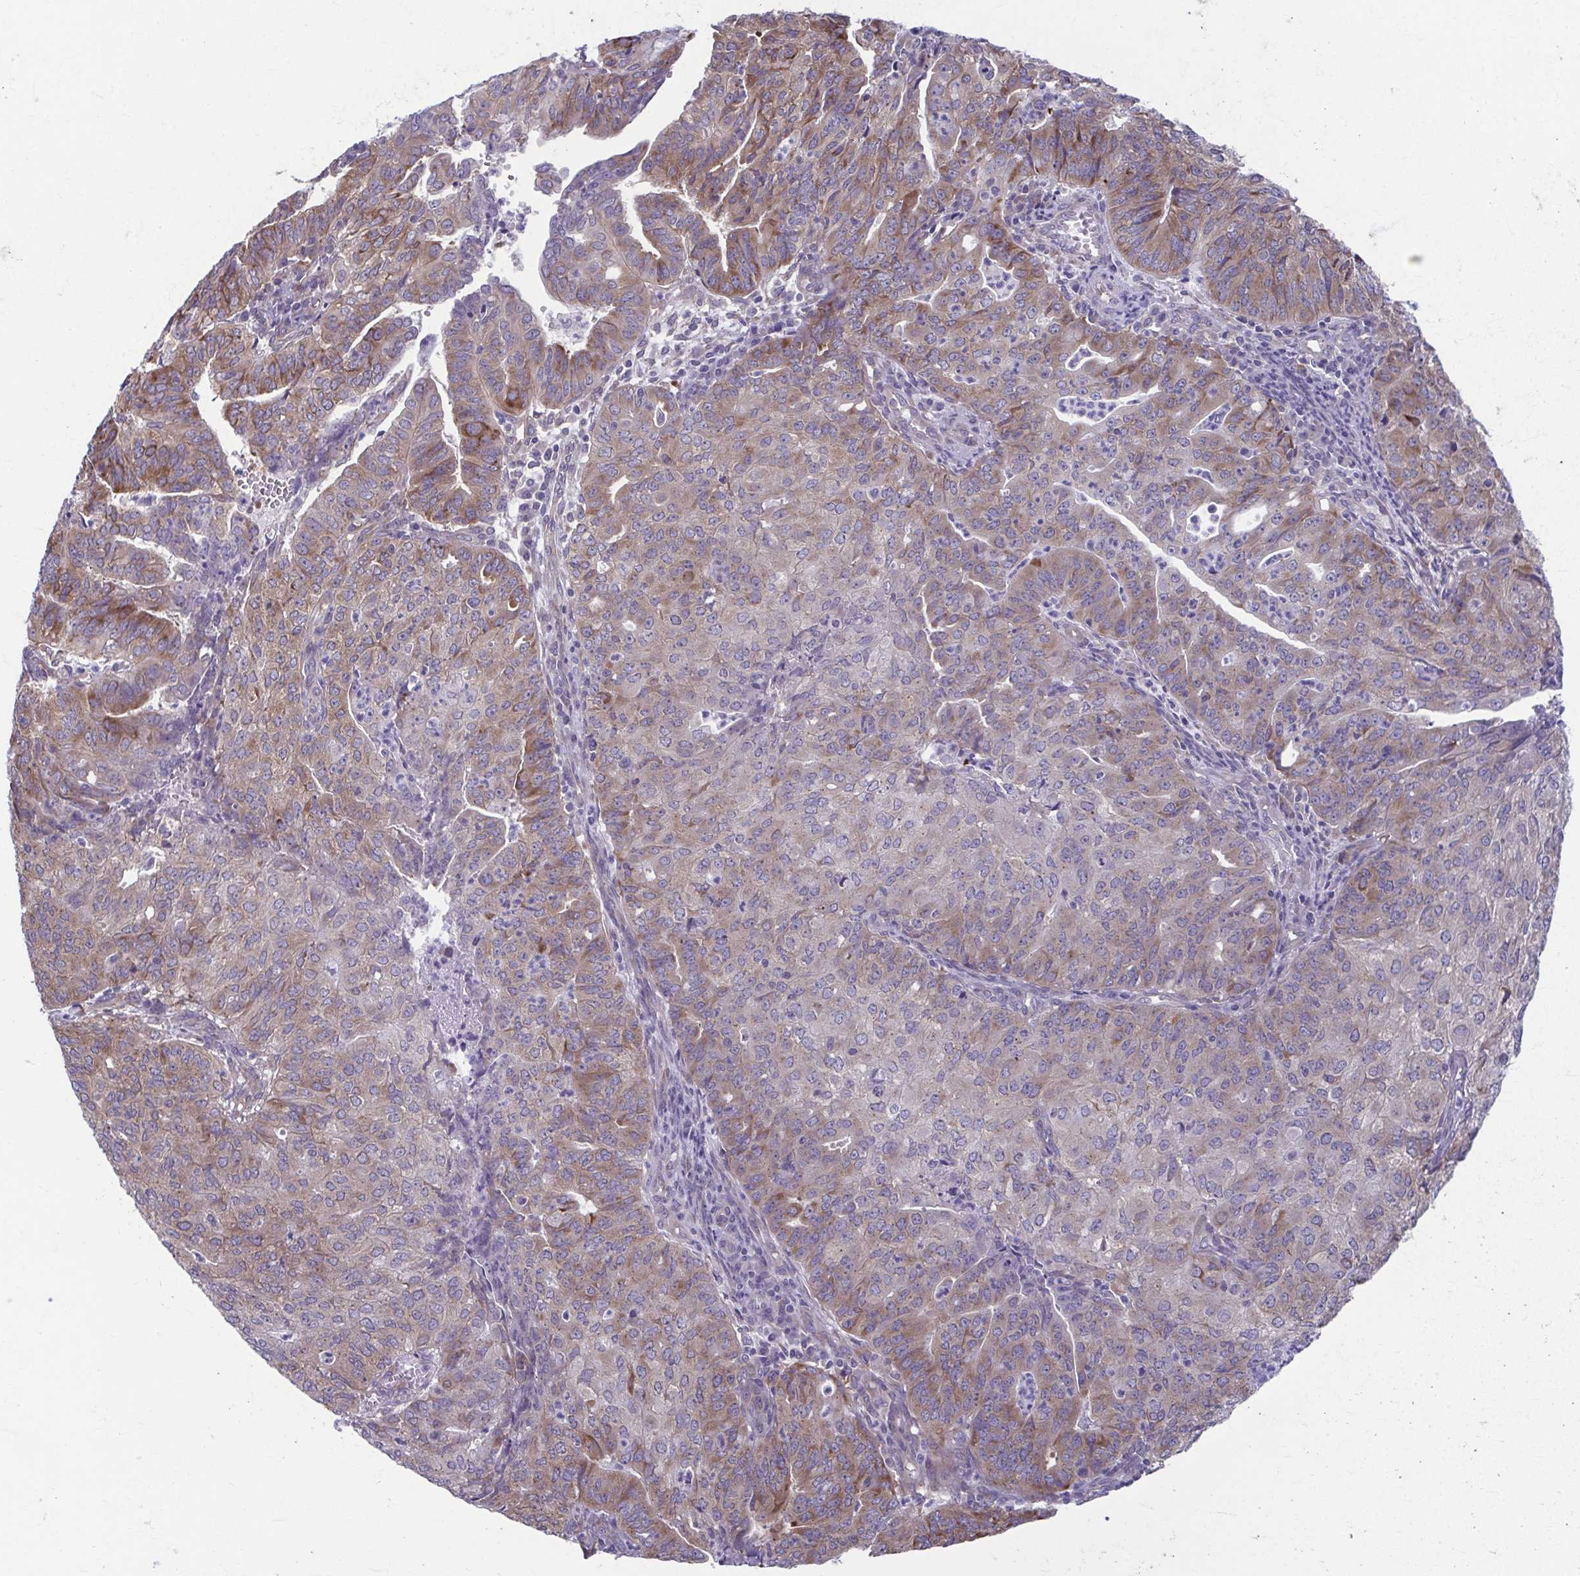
{"staining": {"intensity": "weak", "quantity": "25%-75%", "location": "cytoplasmic/membranous"}, "tissue": "endometrial cancer", "cell_type": "Tumor cells", "image_type": "cancer", "snomed": [{"axis": "morphology", "description": "Adenocarcinoma, NOS"}, {"axis": "topography", "description": "Endometrium"}], "caption": "IHC photomicrograph of human adenocarcinoma (endometrial) stained for a protein (brown), which demonstrates low levels of weak cytoplasmic/membranous staining in approximately 25%-75% of tumor cells.", "gene": "TMEM108", "patient": {"sex": "female", "age": 82}}